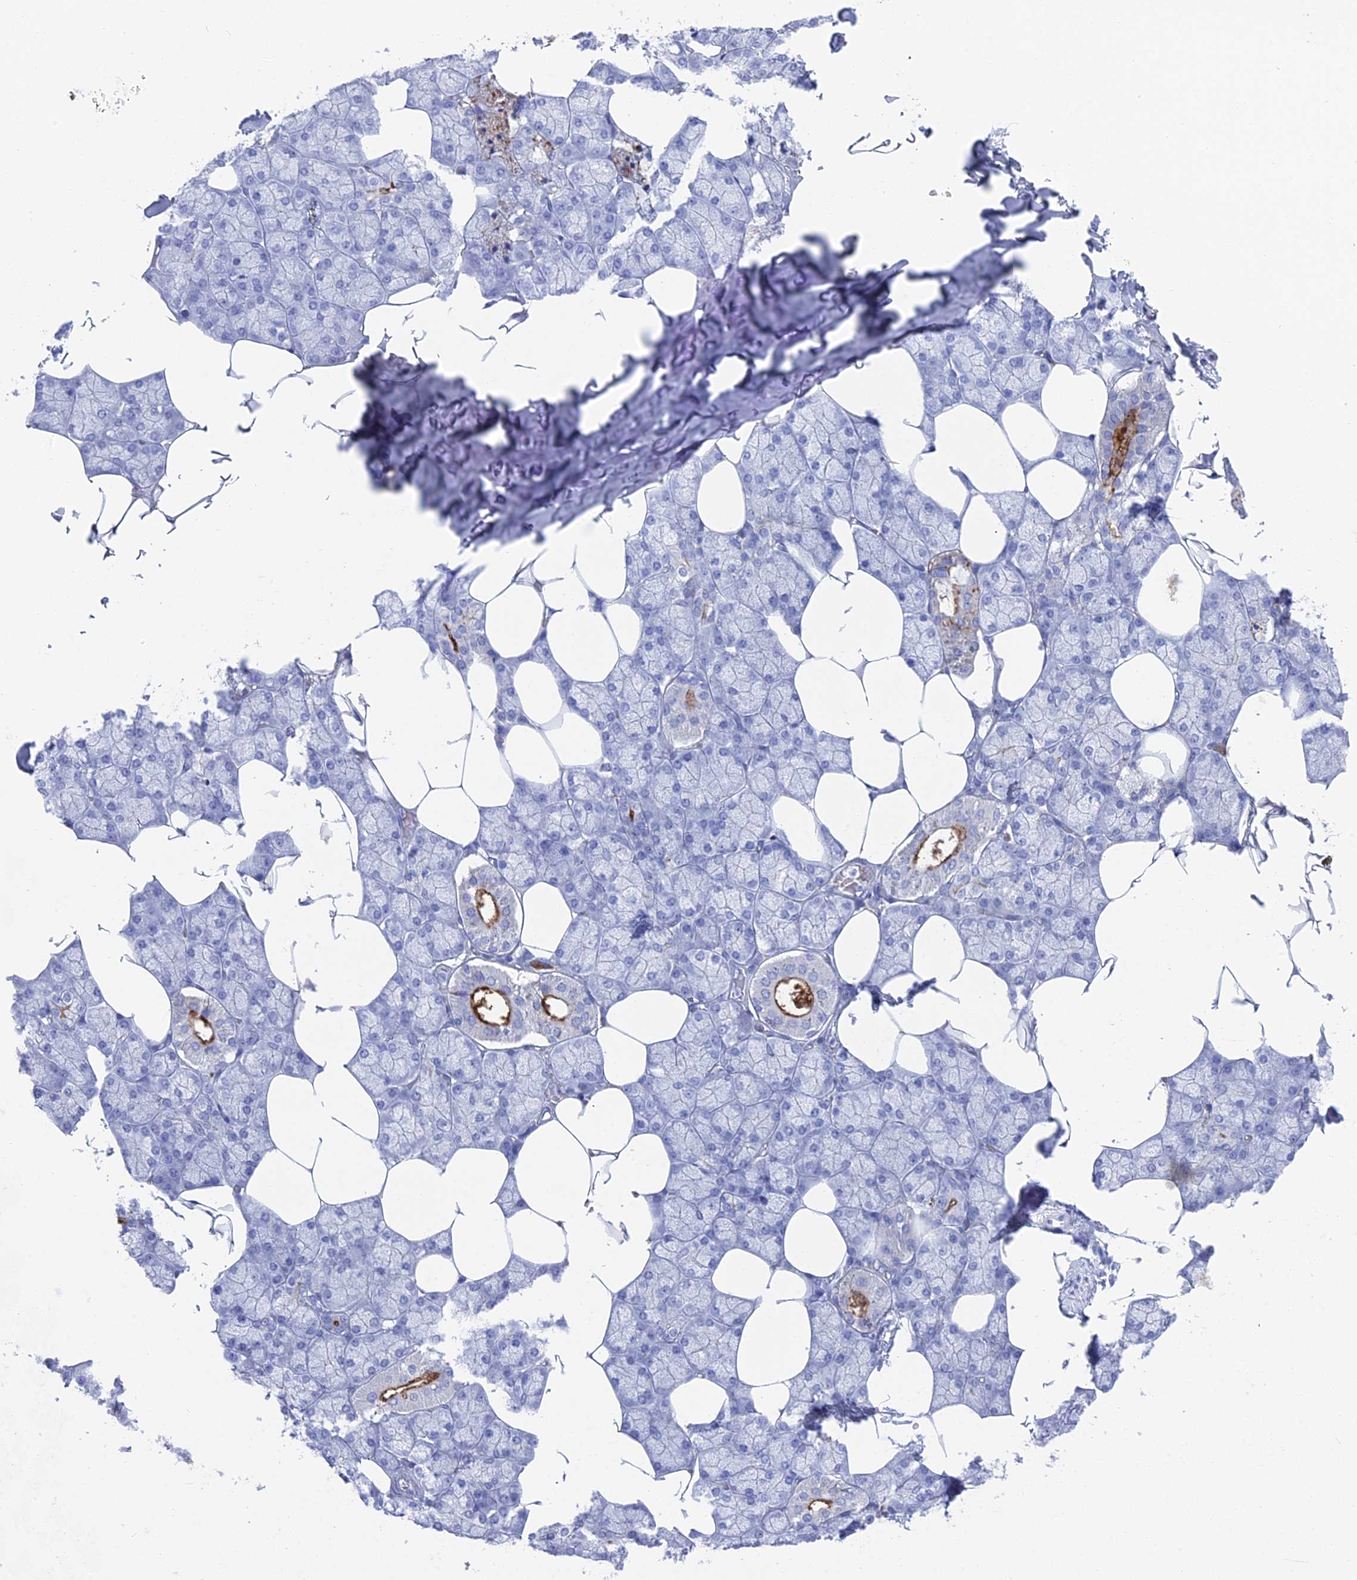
{"staining": {"intensity": "moderate", "quantity": "<25%", "location": "cytoplasmic/membranous"}, "tissue": "salivary gland", "cell_type": "Glandular cells", "image_type": "normal", "snomed": [{"axis": "morphology", "description": "Normal tissue, NOS"}, {"axis": "topography", "description": "Salivary gland"}], "caption": "Benign salivary gland shows moderate cytoplasmic/membranous expression in approximately <25% of glandular cells, visualized by immunohistochemistry. Using DAB (brown) and hematoxylin (blue) stains, captured at high magnification using brightfield microscopy.", "gene": "ENPP3", "patient": {"sex": "male", "age": 62}}